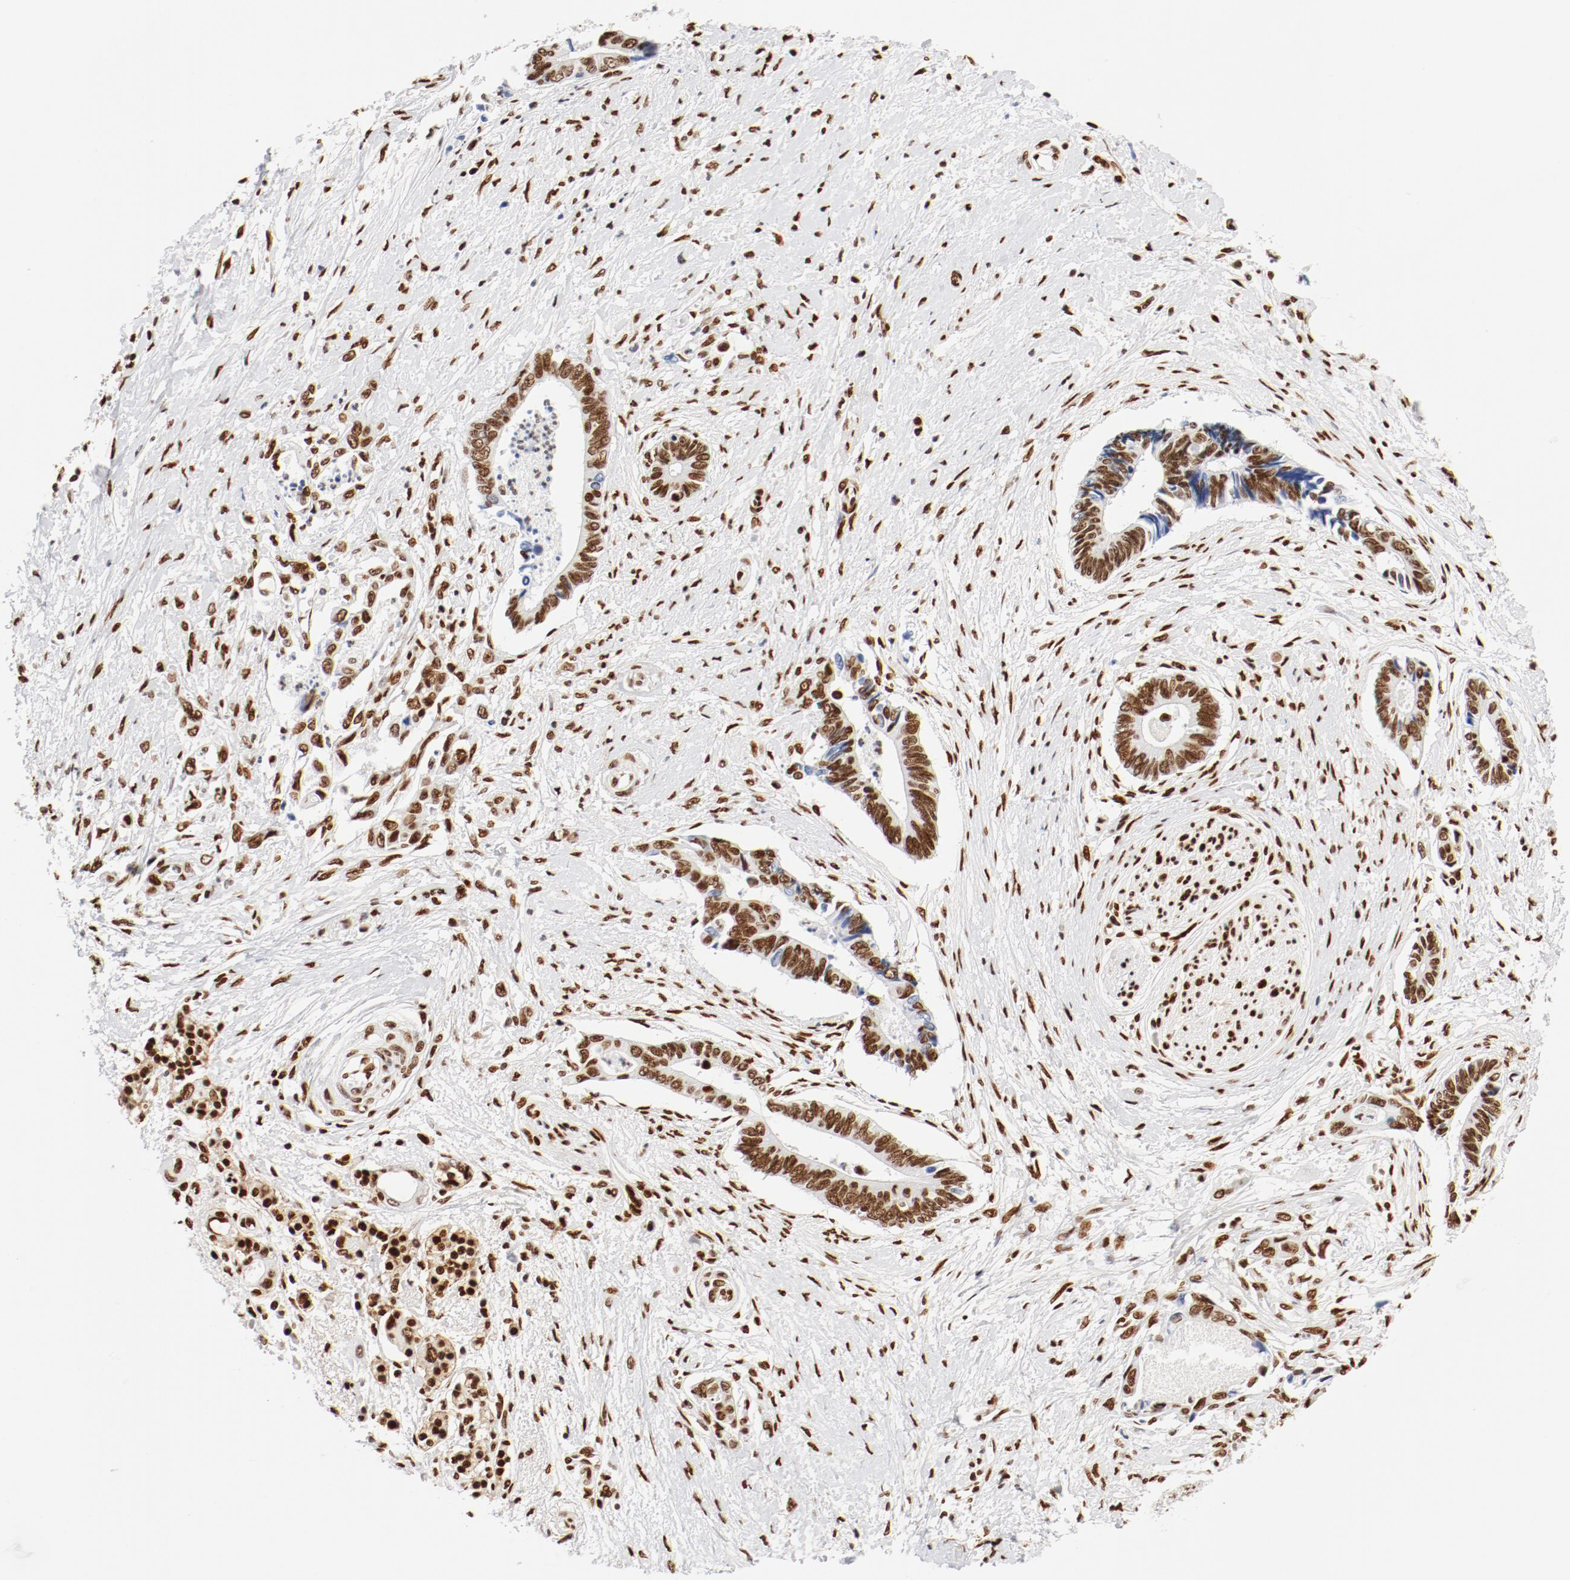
{"staining": {"intensity": "moderate", "quantity": ">75%", "location": "nuclear"}, "tissue": "pancreatic cancer", "cell_type": "Tumor cells", "image_type": "cancer", "snomed": [{"axis": "morphology", "description": "Adenocarcinoma, NOS"}, {"axis": "topography", "description": "Pancreas"}], "caption": "Pancreatic cancer (adenocarcinoma) stained with a brown dye exhibits moderate nuclear positive staining in approximately >75% of tumor cells.", "gene": "CTBP1", "patient": {"sex": "female", "age": 70}}